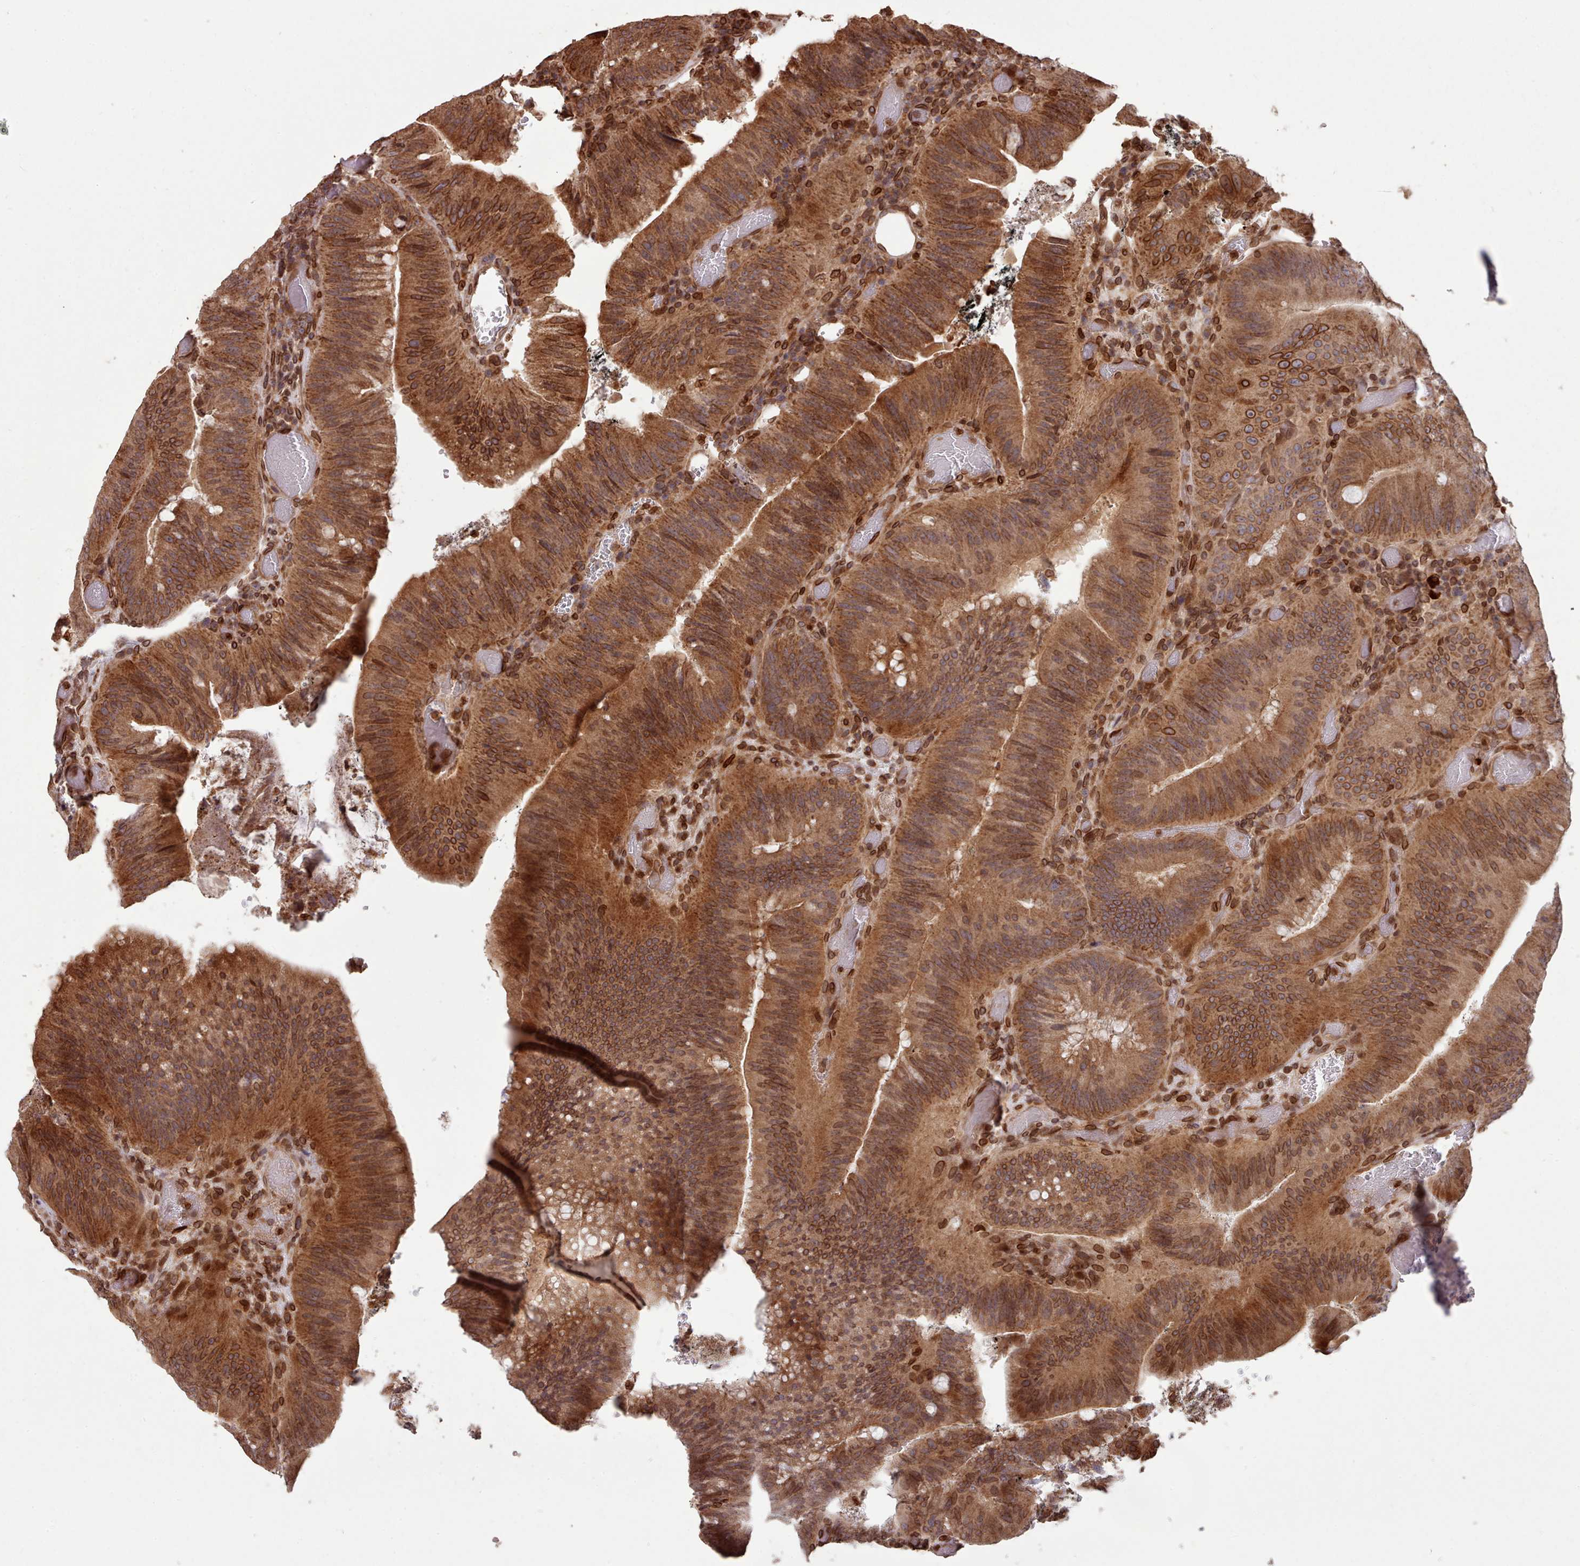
{"staining": {"intensity": "moderate", "quantity": ">75%", "location": "cytoplasmic/membranous,nuclear"}, "tissue": "colorectal cancer", "cell_type": "Tumor cells", "image_type": "cancer", "snomed": [{"axis": "morphology", "description": "Adenocarcinoma, NOS"}, {"axis": "topography", "description": "Colon"}], "caption": "Colorectal cancer stained for a protein demonstrates moderate cytoplasmic/membranous and nuclear positivity in tumor cells.", "gene": "TOR1AIP1", "patient": {"sex": "female", "age": 43}}